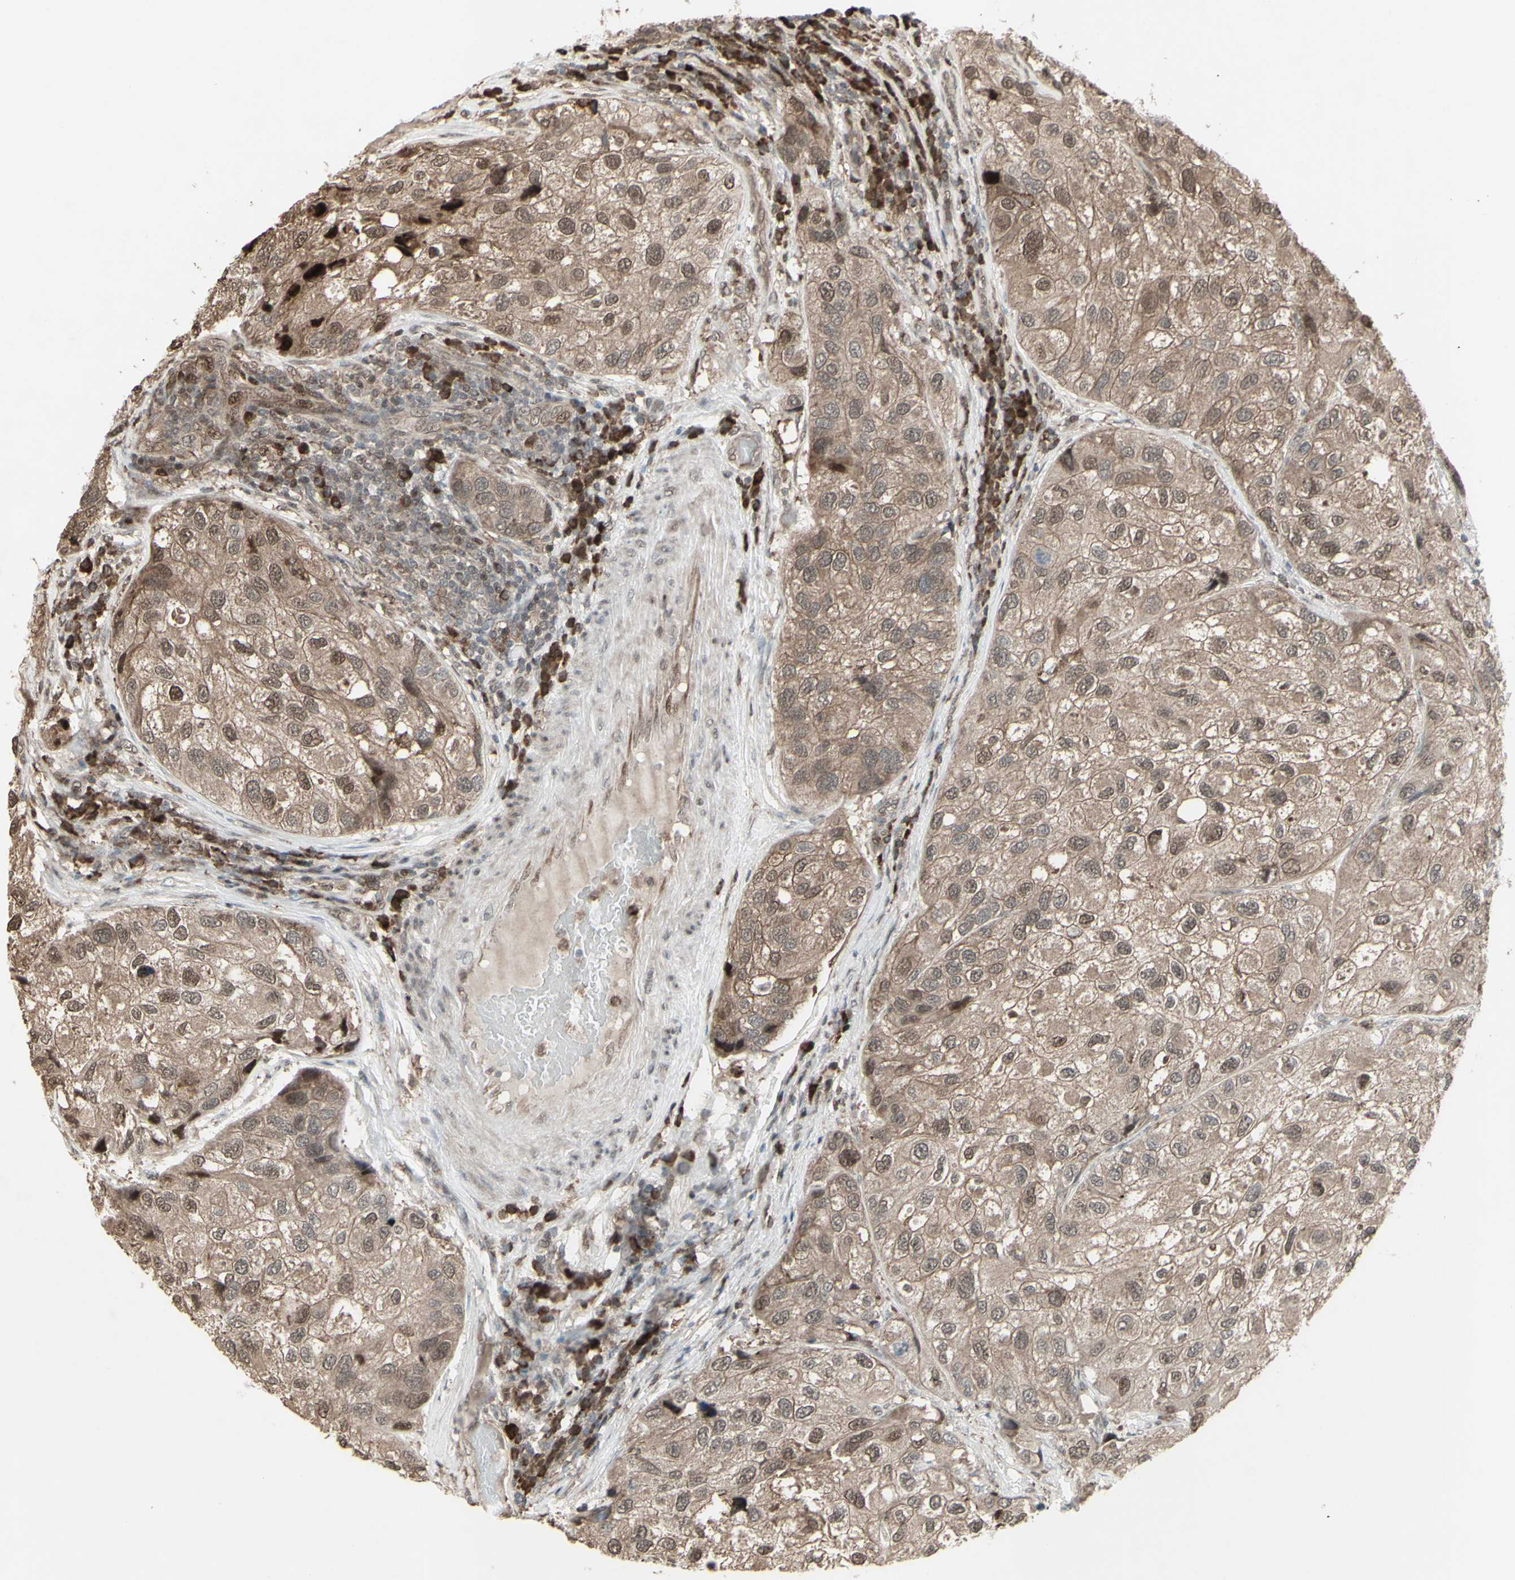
{"staining": {"intensity": "moderate", "quantity": ">75%", "location": "cytoplasmic/membranous"}, "tissue": "urothelial cancer", "cell_type": "Tumor cells", "image_type": "cancer", "snomed": [{"axis": "morphology", "description": "Urothelial carcinoma, High grade"}, {"axis": "topography", "description": "Urinary bladder"}], "caption": "The immunohistochemical stain labels moderate cytoplasmic/membranous expression in tumor cells of high-grade urothelial carcinoma tissue.", "gene": "CD33", "patient": {"sex": "female", "age": 64}}